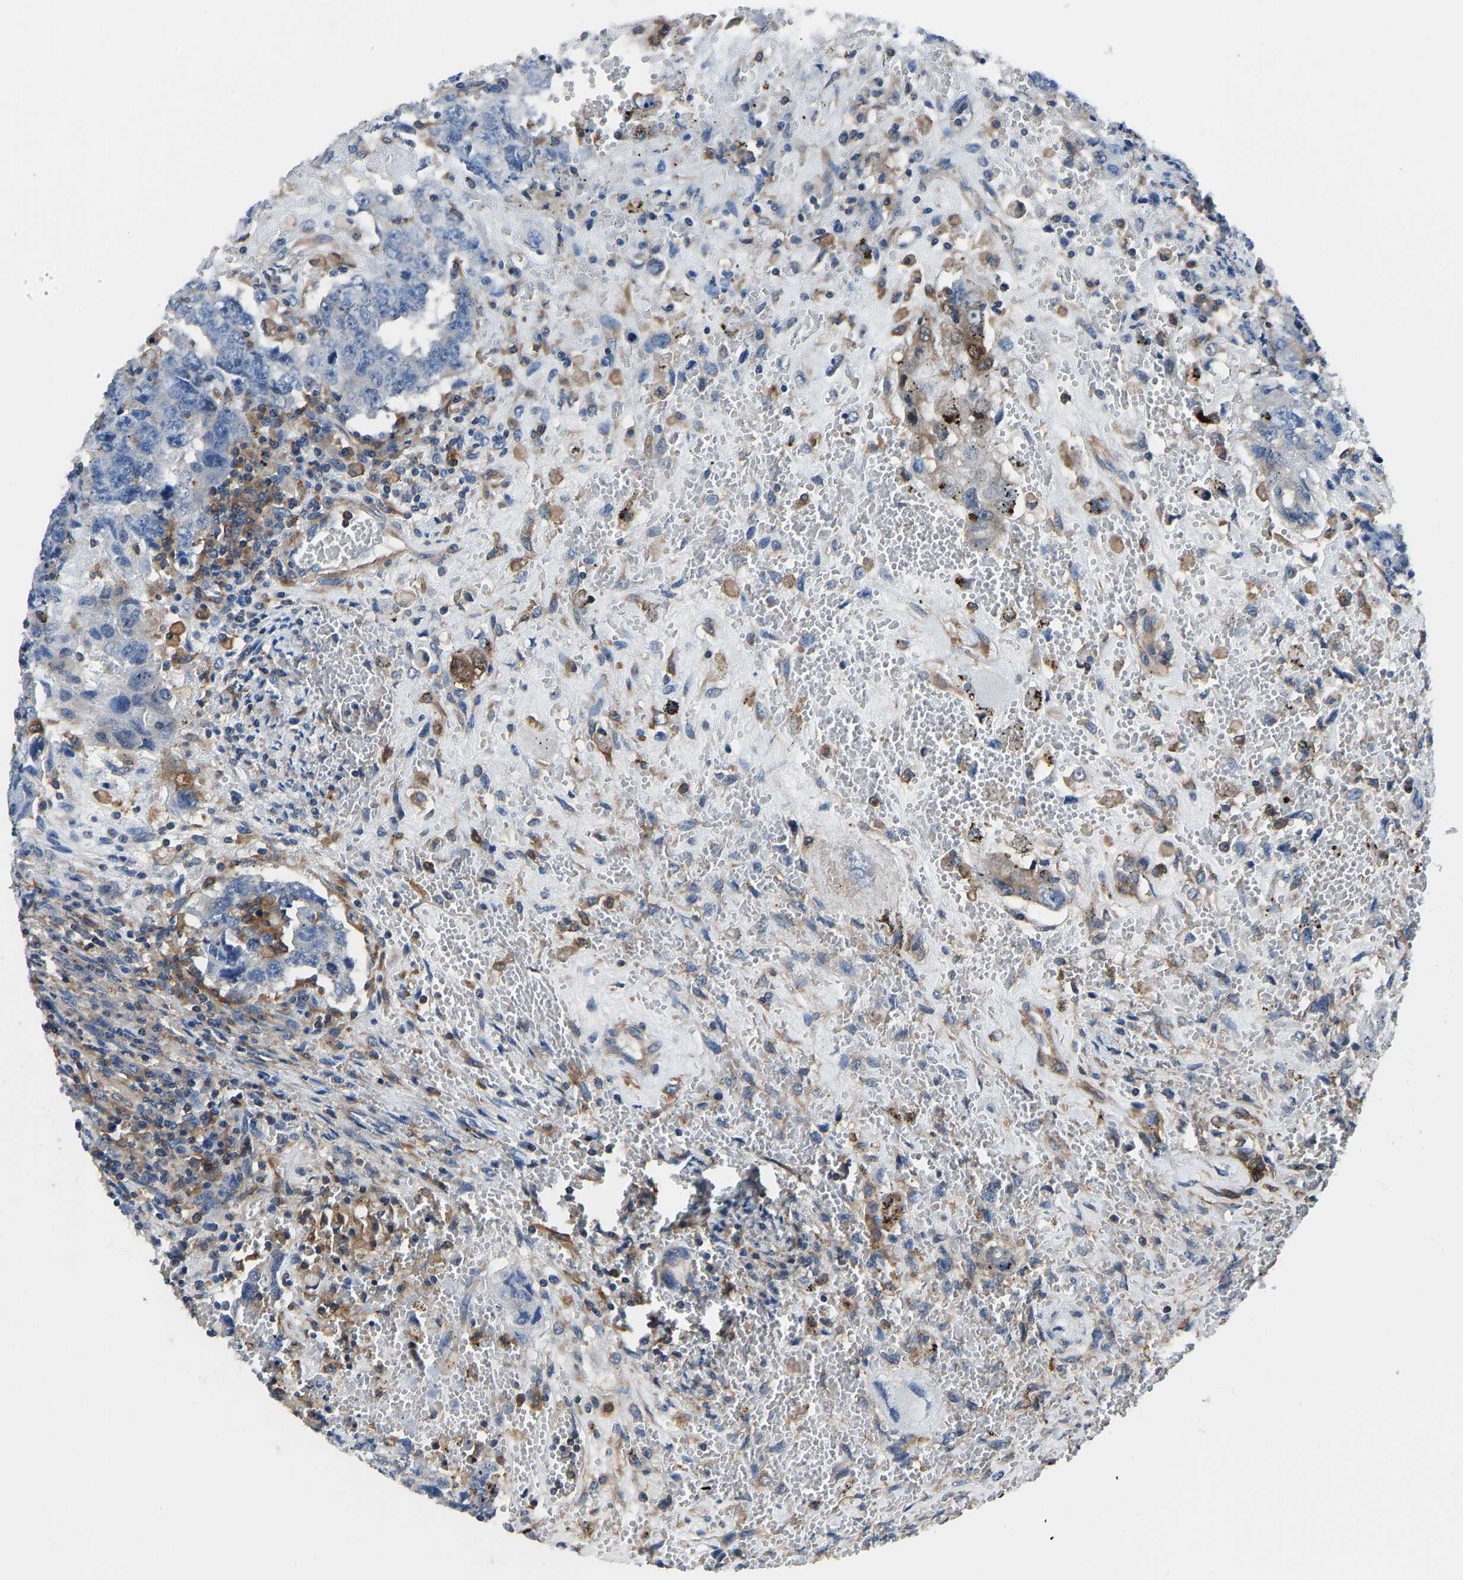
{"staining": {"intensity": "negative", "quantity": "none", "location": "none"}, "tissue": "testis cancer", "cell_type": "Tumor cells", "image_type": "cancer", "snomed": [{"axis": "morphology", "description": "Carcinoma, Embryonal, NOS"}, {"axis": "topography", "description": "Testis"}], "caption": "IHC image of testis cancer (embryonal carcinoma) stained for a protein (brown), which exhibits no staining in tumor cells.", "gene": "PRKAR1A", "patient": {"sex": "male", "age": 26}}